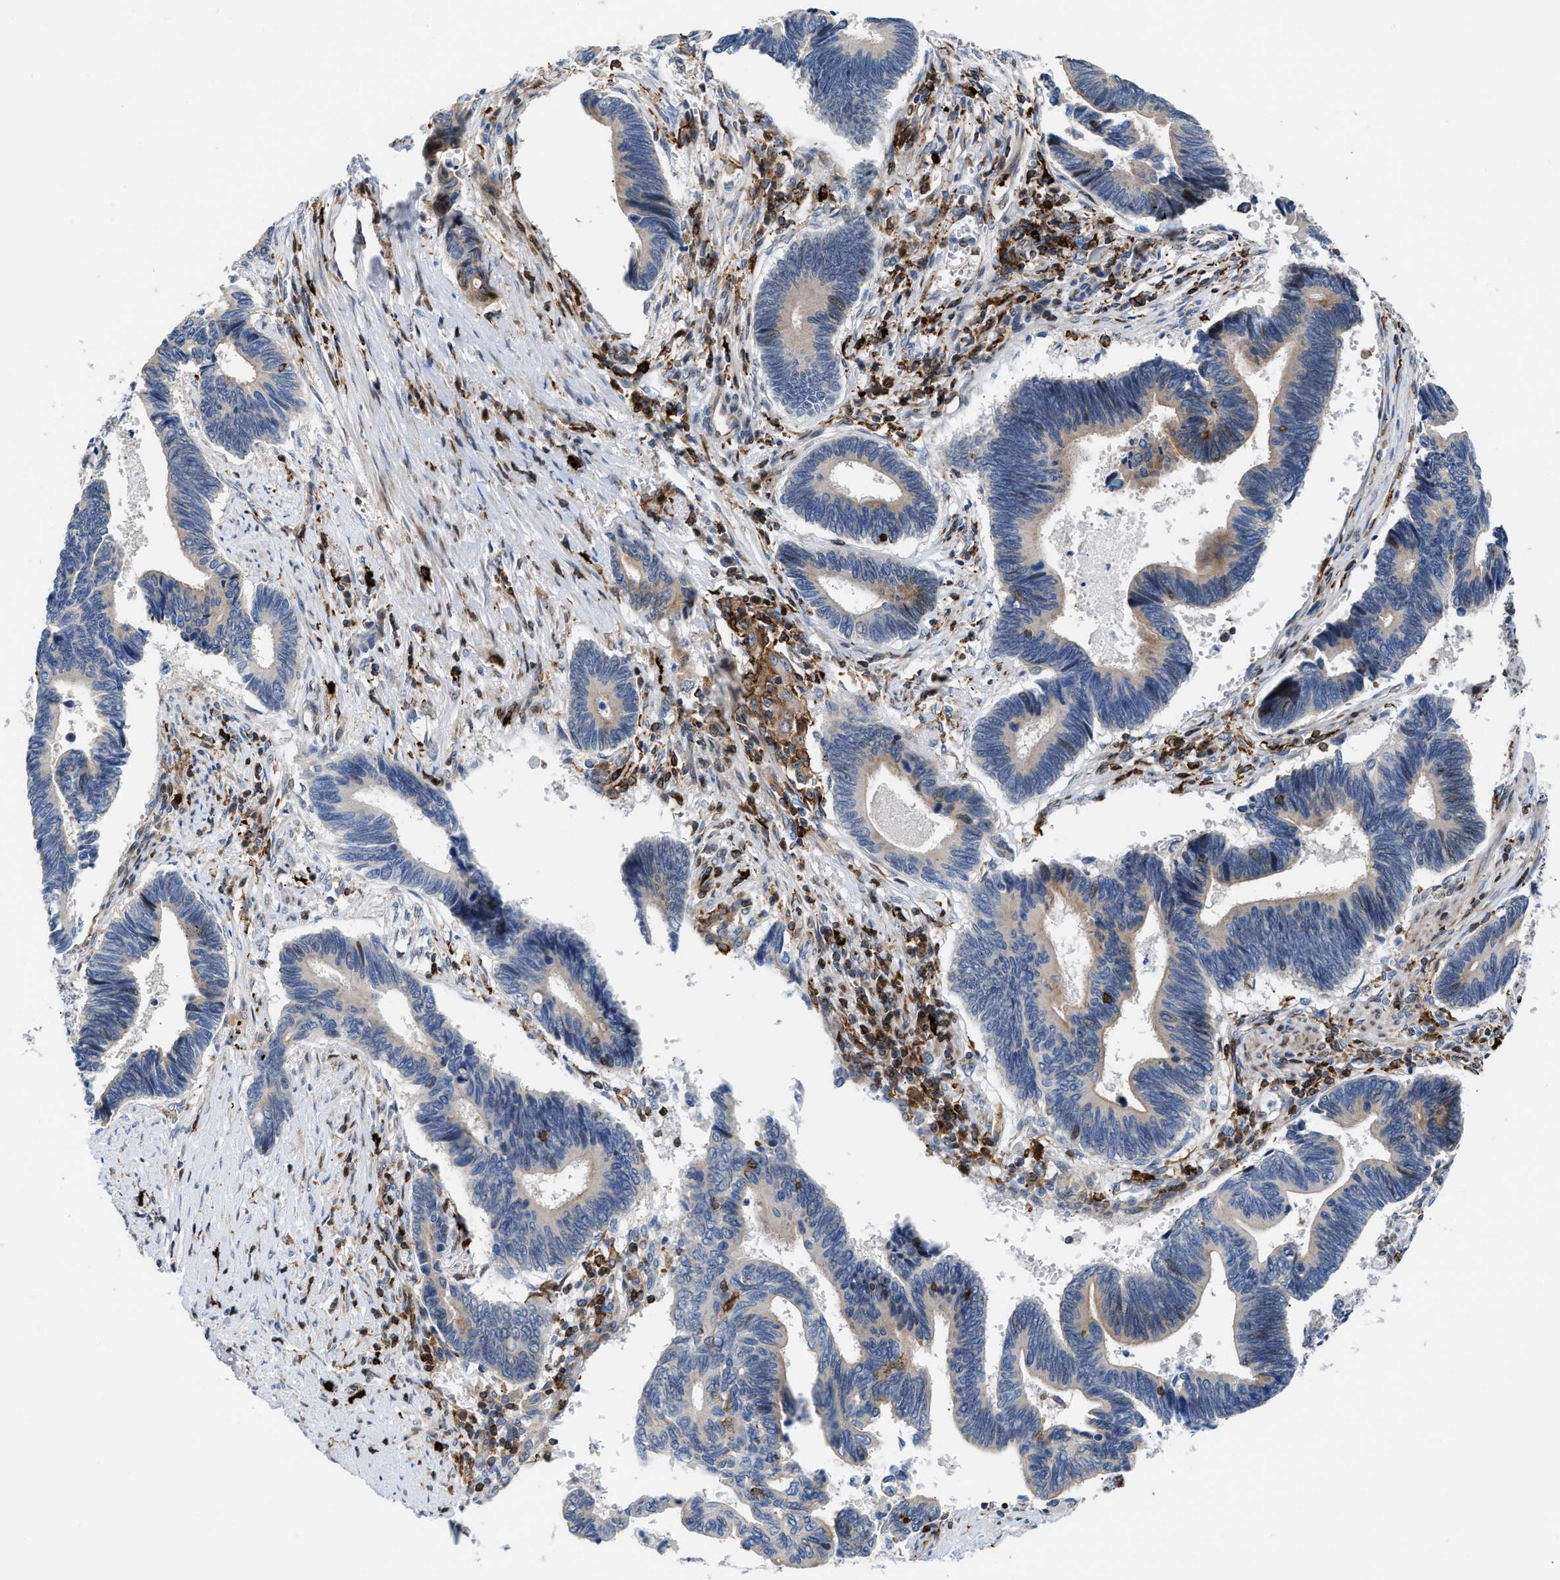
{"staining": {"intensity": "negative", "quantity": "none", "location": "none"}, "tissue": "pancreatic cancer", "cell_type": "Tumor cells", "image_type": "cancer", "snomed": [{"axis": "morphology", "description": "Adenocarcinoma, NOS"}, {"axis": "topography", "description": "Pancreas"}], "caption": "Tumor cells are negative for protein expression in human pancreatic cancer (adenocarcinoma). (IHC, brightfield microscopy, high magnification).", "gene": "ATP9A", "patient": {"sex": "female", "age": 70}}